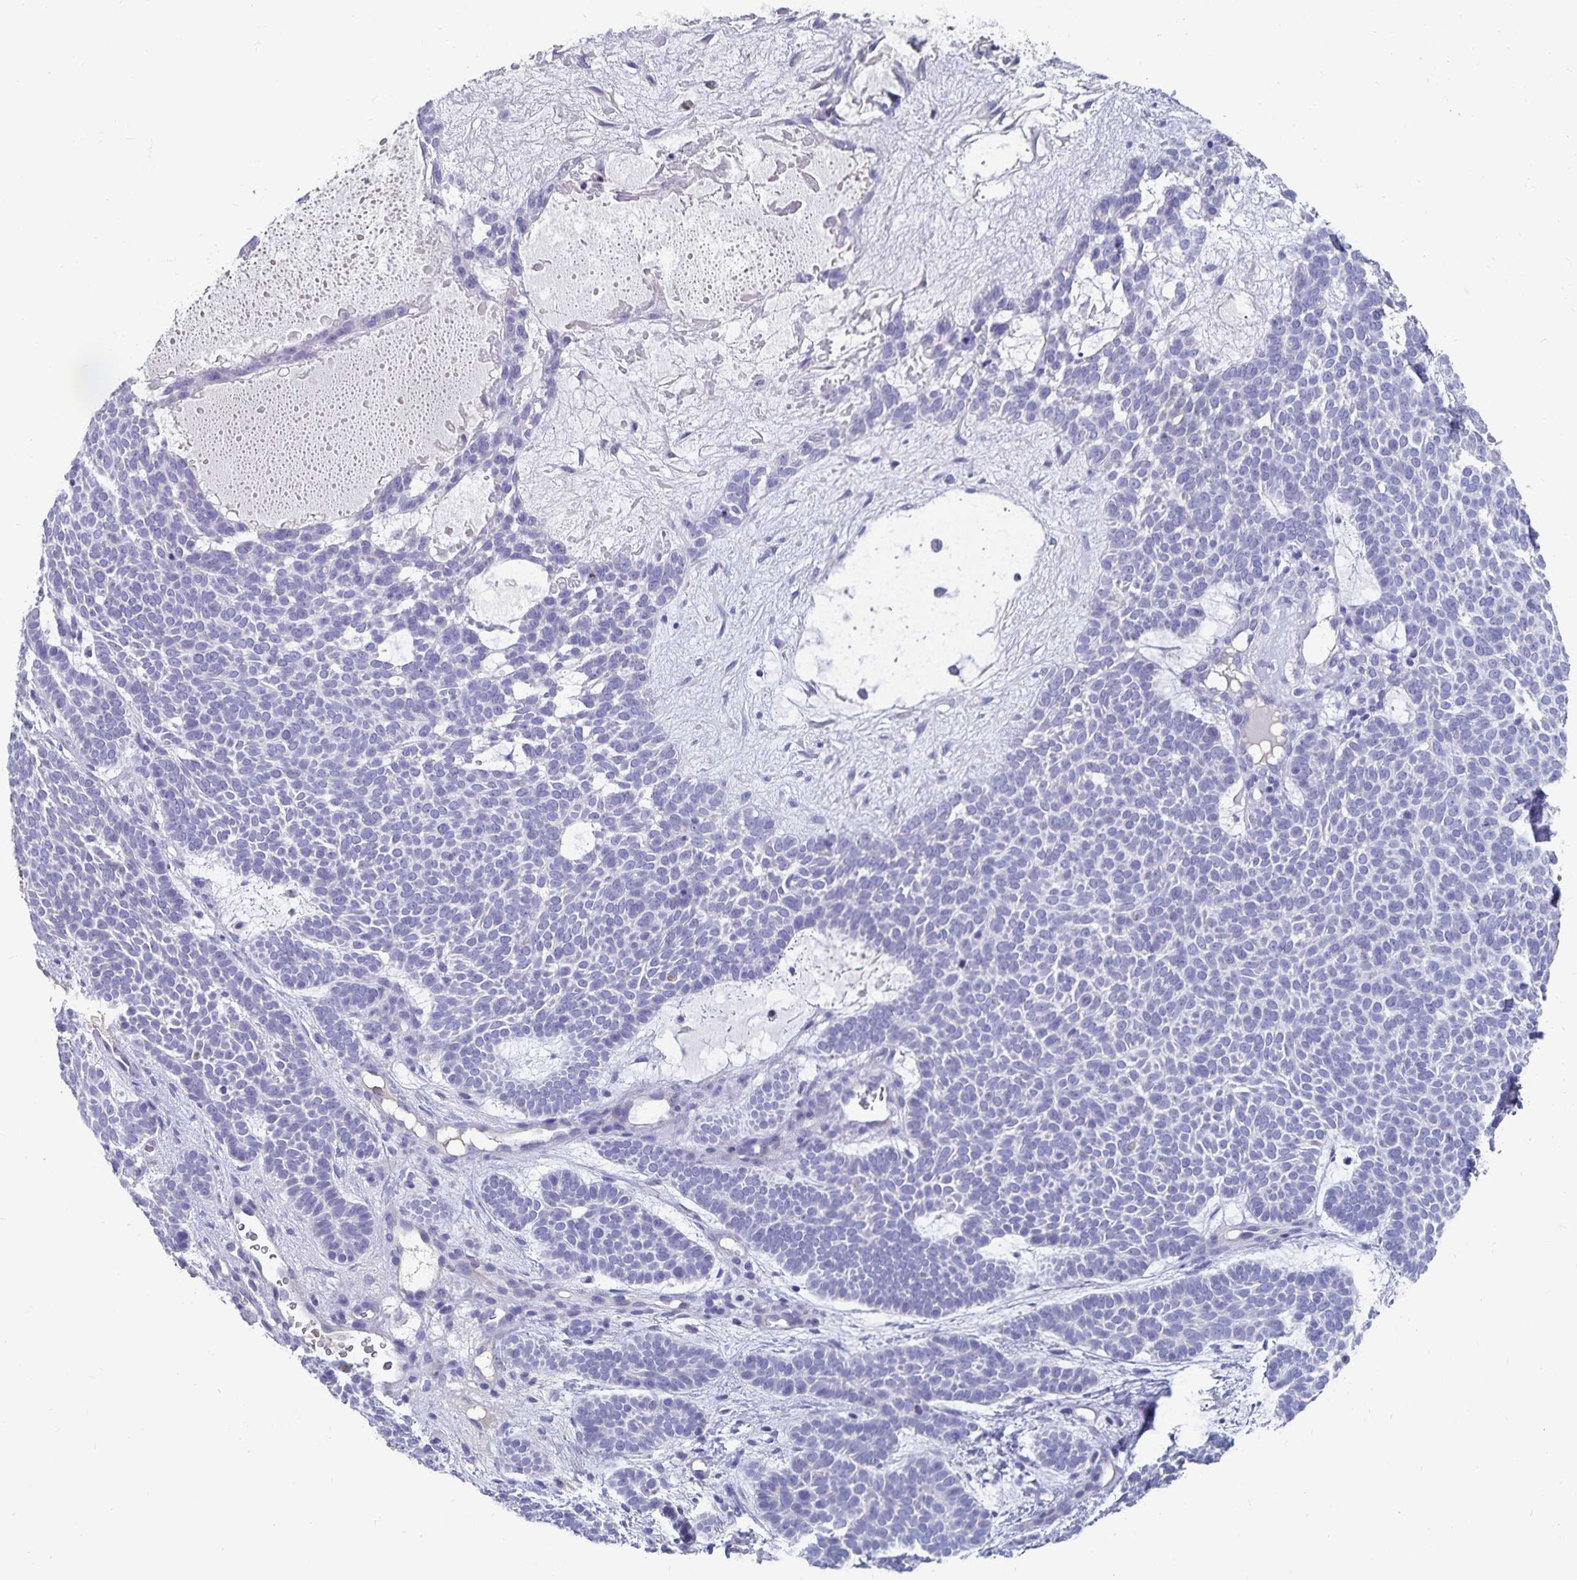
{"staining": {"intensity": "negative", "quantity": "none", "location": "none"}, "tissue": "skin cancer", "cell_type": "Tumor cells", "image_type": "cancer", "snomed": [{"axis": "morphology", "description": "Basal cell carcinoma"}, {"axis": "topography", "description": "Skin"}], "caption": "Skin basal cell carcinoma stained for a protein using immunohistochemistry (IHC) exhibits no positivity tumor cells.", "gene": "CFAP69", "patient": {"sex": "female", "age": 82}}